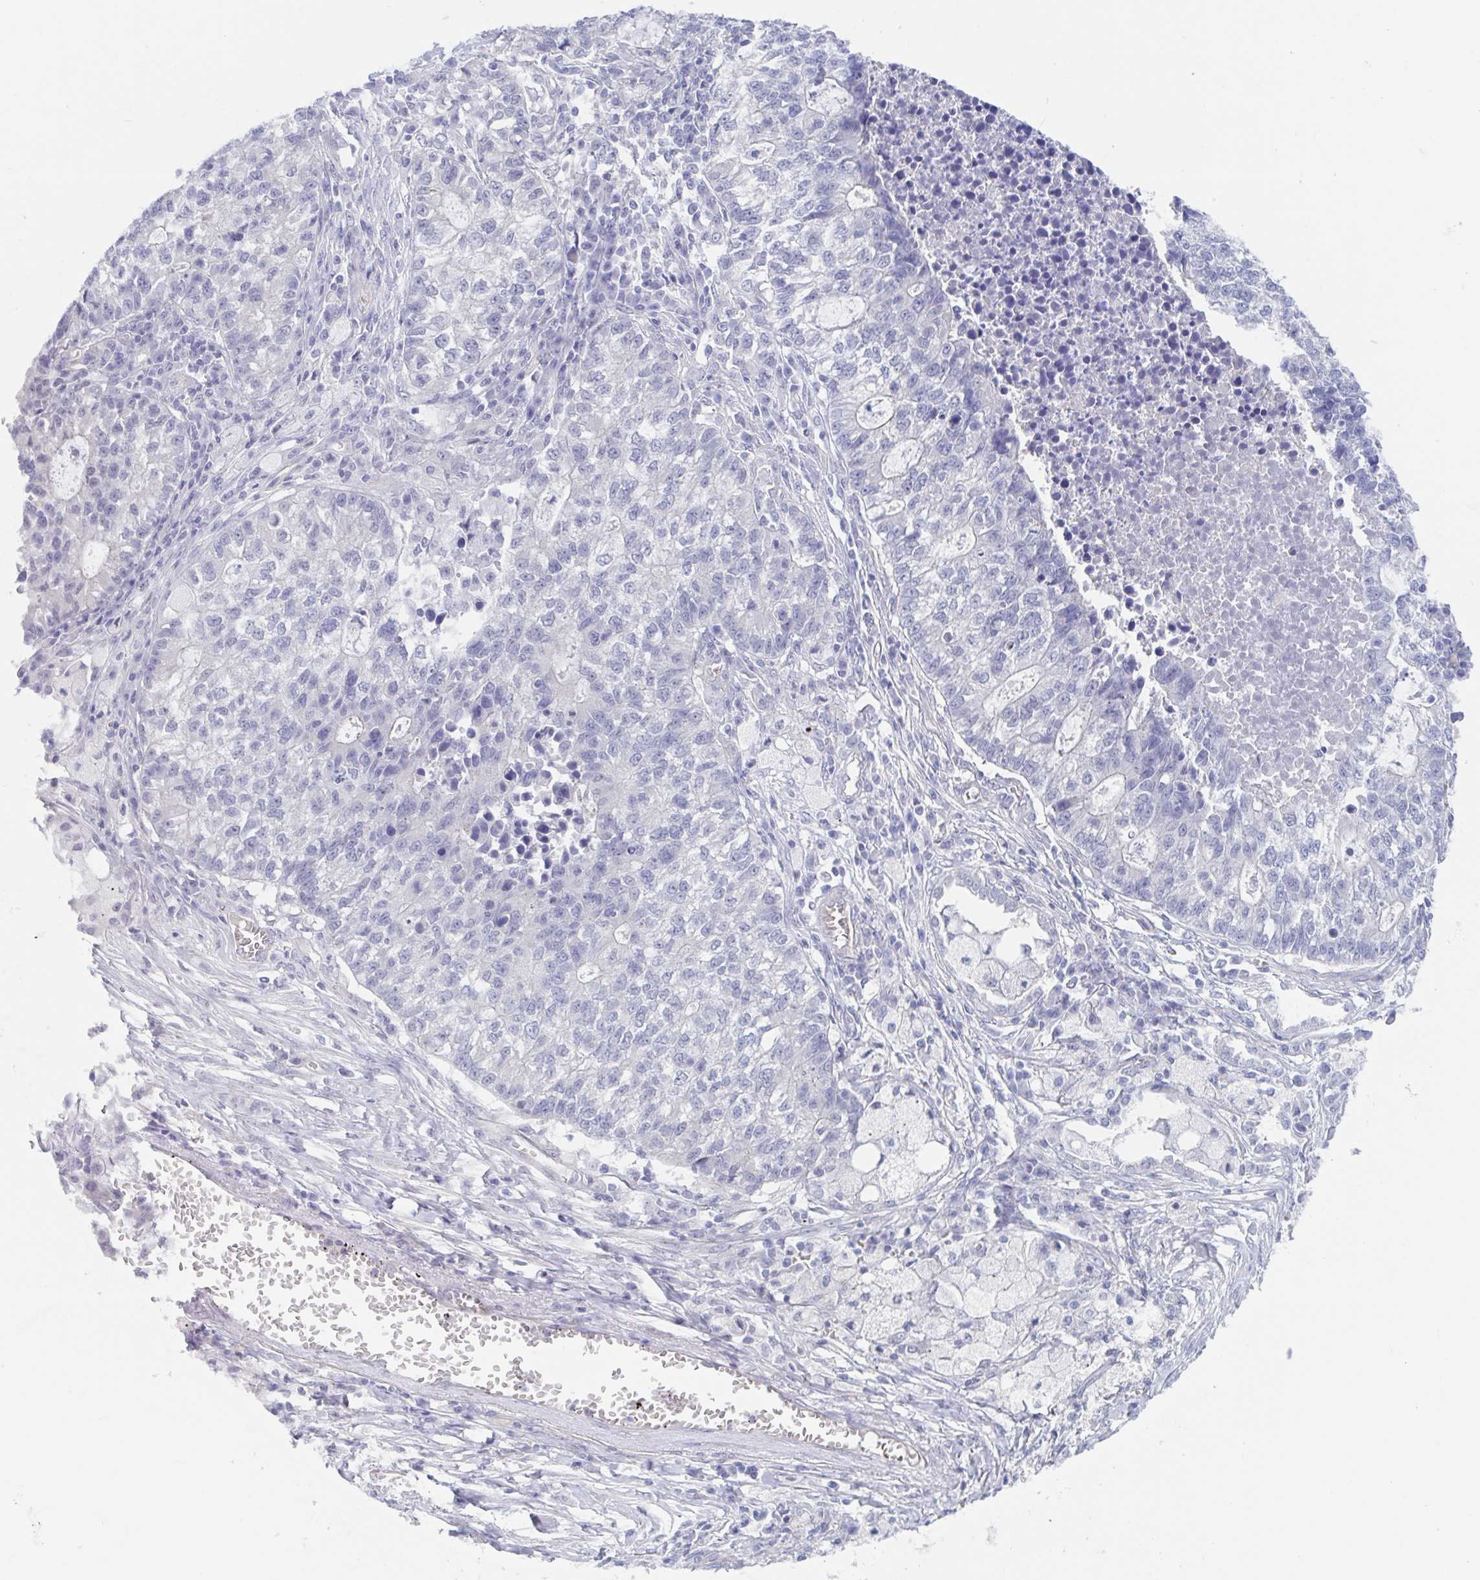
{"staining": {"intensity": "negative", "quantity": "none", "location": "none"}, "tissue": "lung cancer", "cell_type": "Tumor cells", "image_type": "cancer", "snomed": [{"axis": "morphology", "description": "Adenocarcinoma, NOS"}, {"axis": "topography", "description": "Lung"}], "caption": "This is an immunohistochemistry (IHC) image of lung cancer. There is no expression in tumor cells.", "gene": "TEX12", "patient": {"sex": "male", "age": 57}}